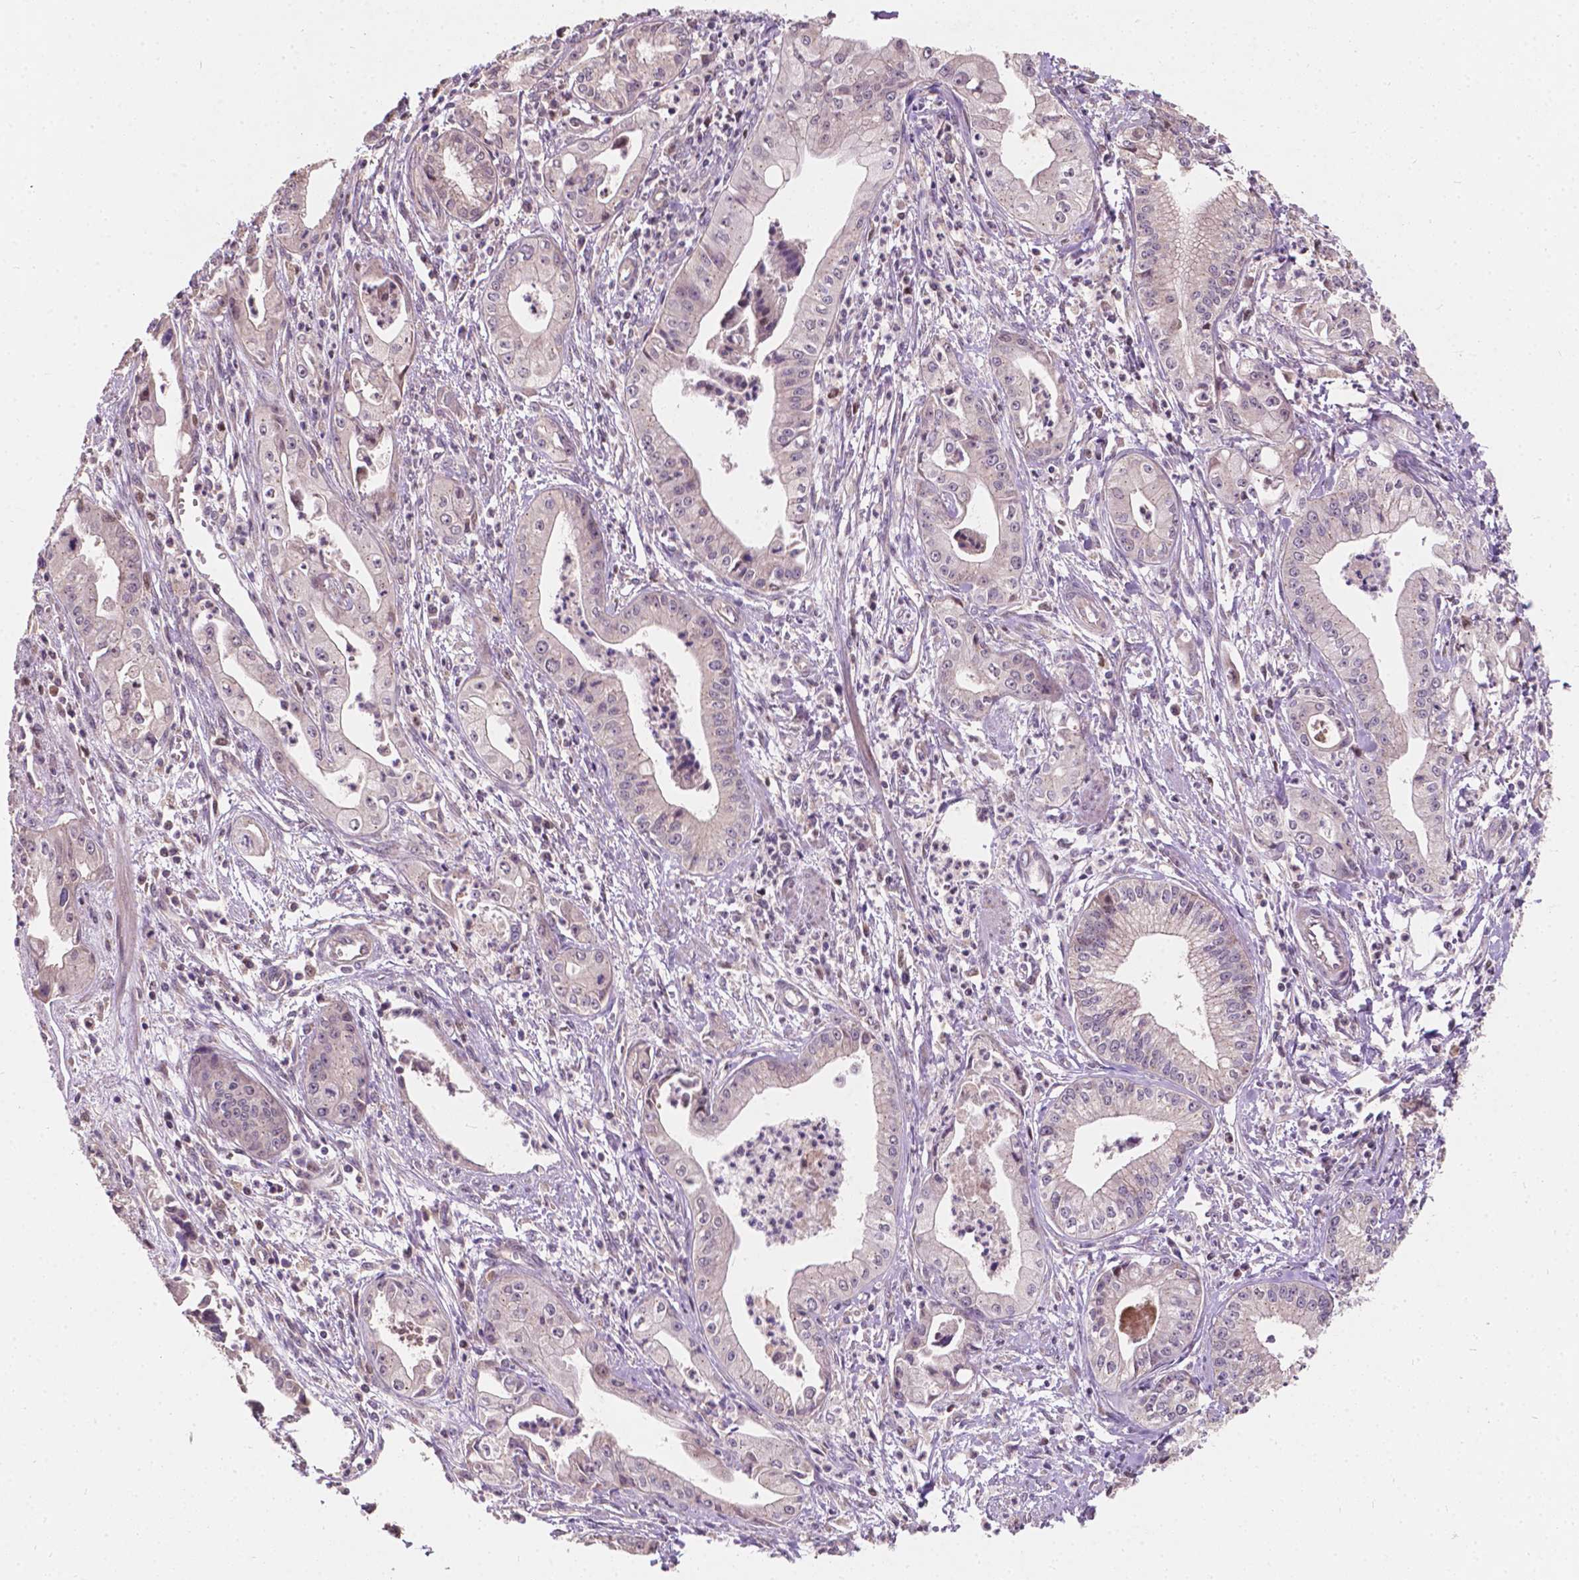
{"staining": {"intensity": "weak", "quantity": "<25%", "location": "cytoplasmic/membranous"}, "tissue": "pancreatic cancer", "cell_type": "Tumor cells", "image_type": "cancer", "snomed": [{"axis": "morphology", "description": "Adenocarcinoma, NOS"}, {"axis": "topography", "description": "Pancreas"}], "caption": "There is no significant positivity in tumor cells of adenocarcinoma (pancreatic).", "gene": "DUSP16", "patient": {"sex": "female", "age": 65}}